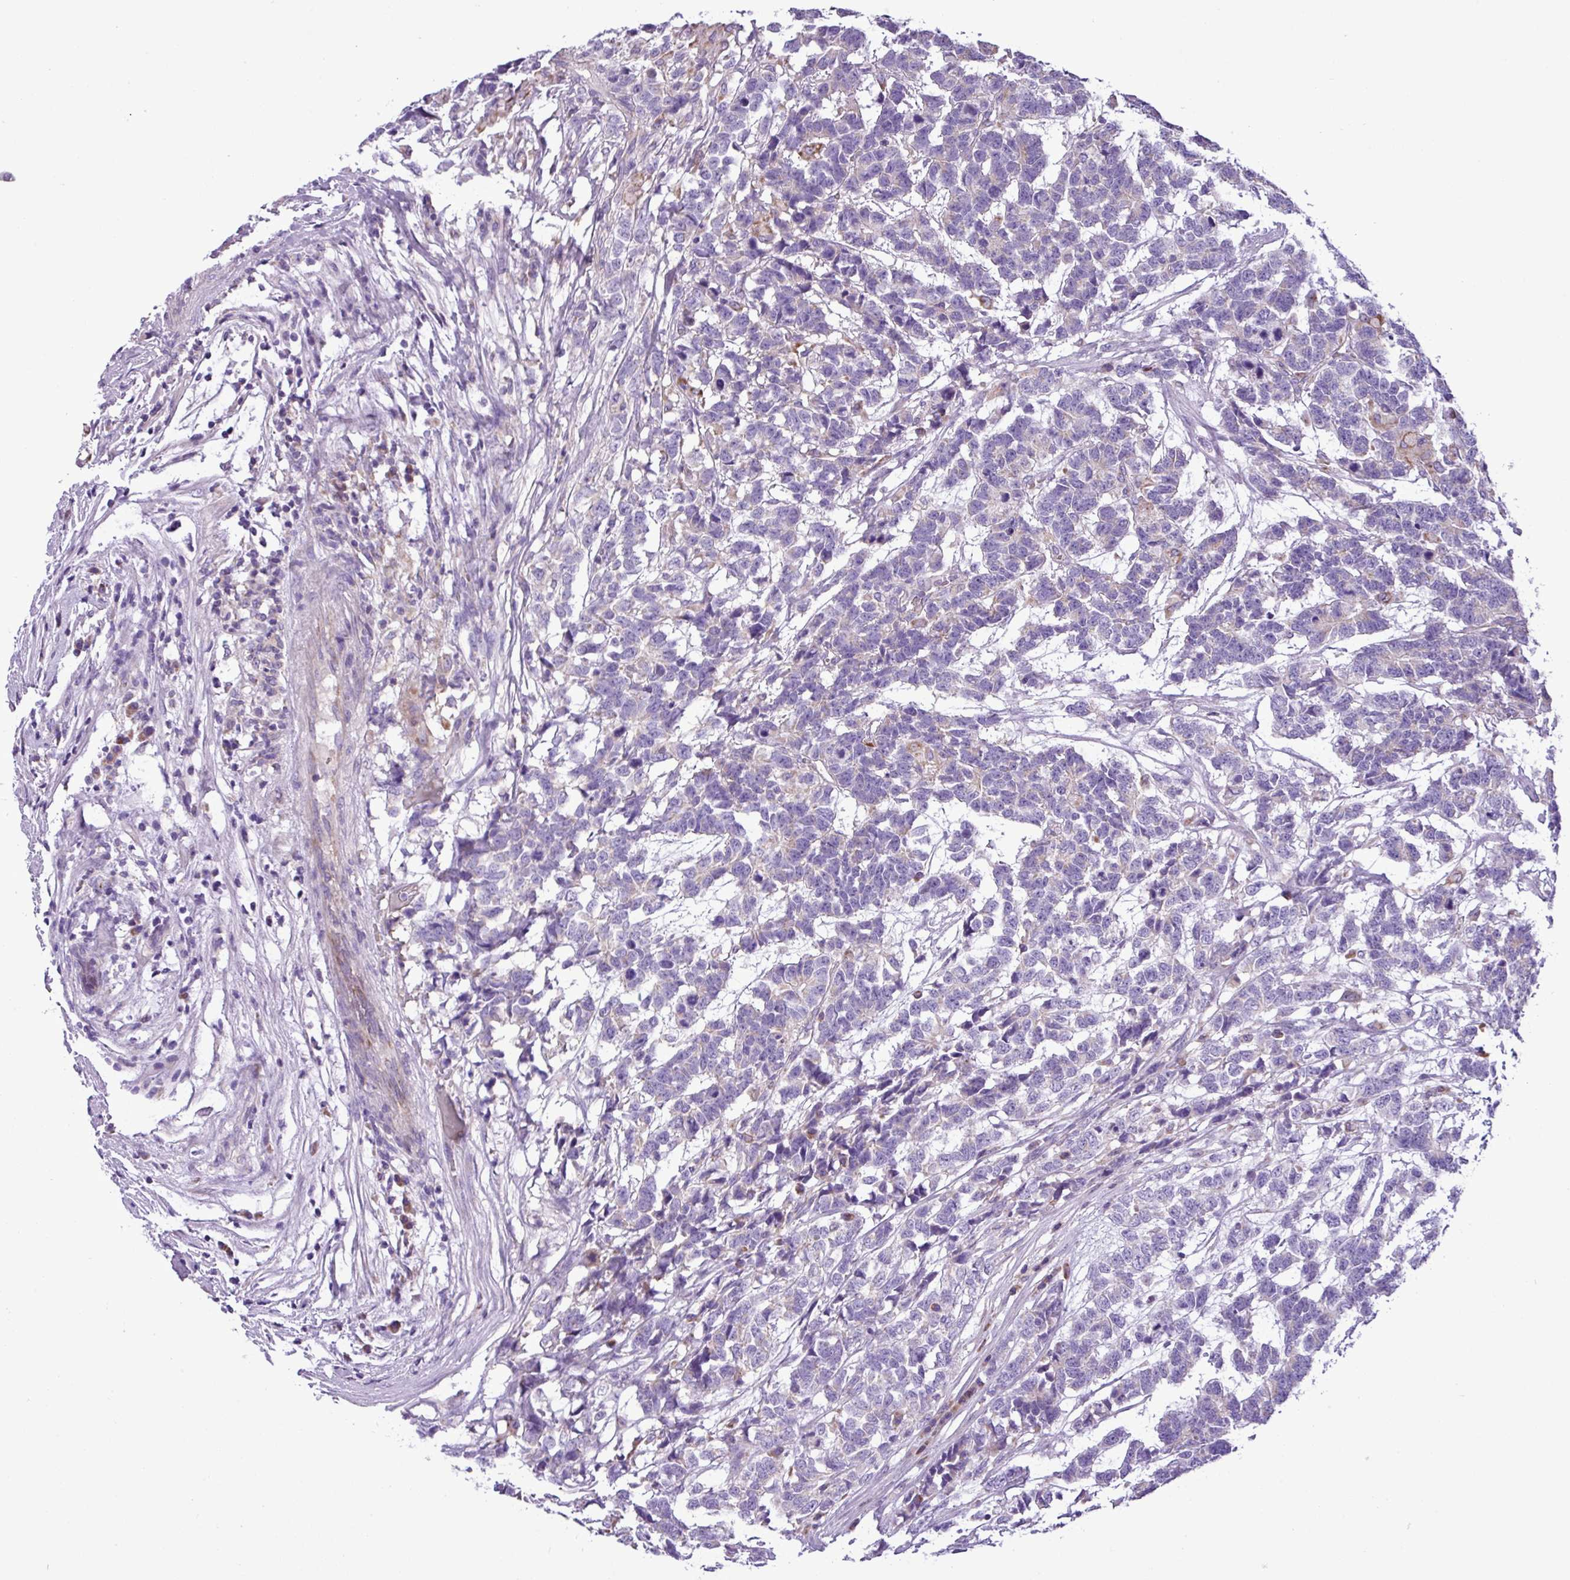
{"staining": {"intensity": "weak", "quantity": "<25%", "location": "cytoplasmic/membranous"}, "tissue": "testis cancer", "cell_type": "Tumor cells", "image_type": "cancer", "snomed": [{"axis": "morphology", "description": "Carcinoma, Embryonal, NOS"}, {"axis": "topography", "description": "Testis"}], "caption": "DAB immunohistochemical staining of human embryonal carcinoma (testis) reveals no significant staining in tumor cells.", "gene": "FAM183A", "patient": {"sex": "male", "age": 26}}